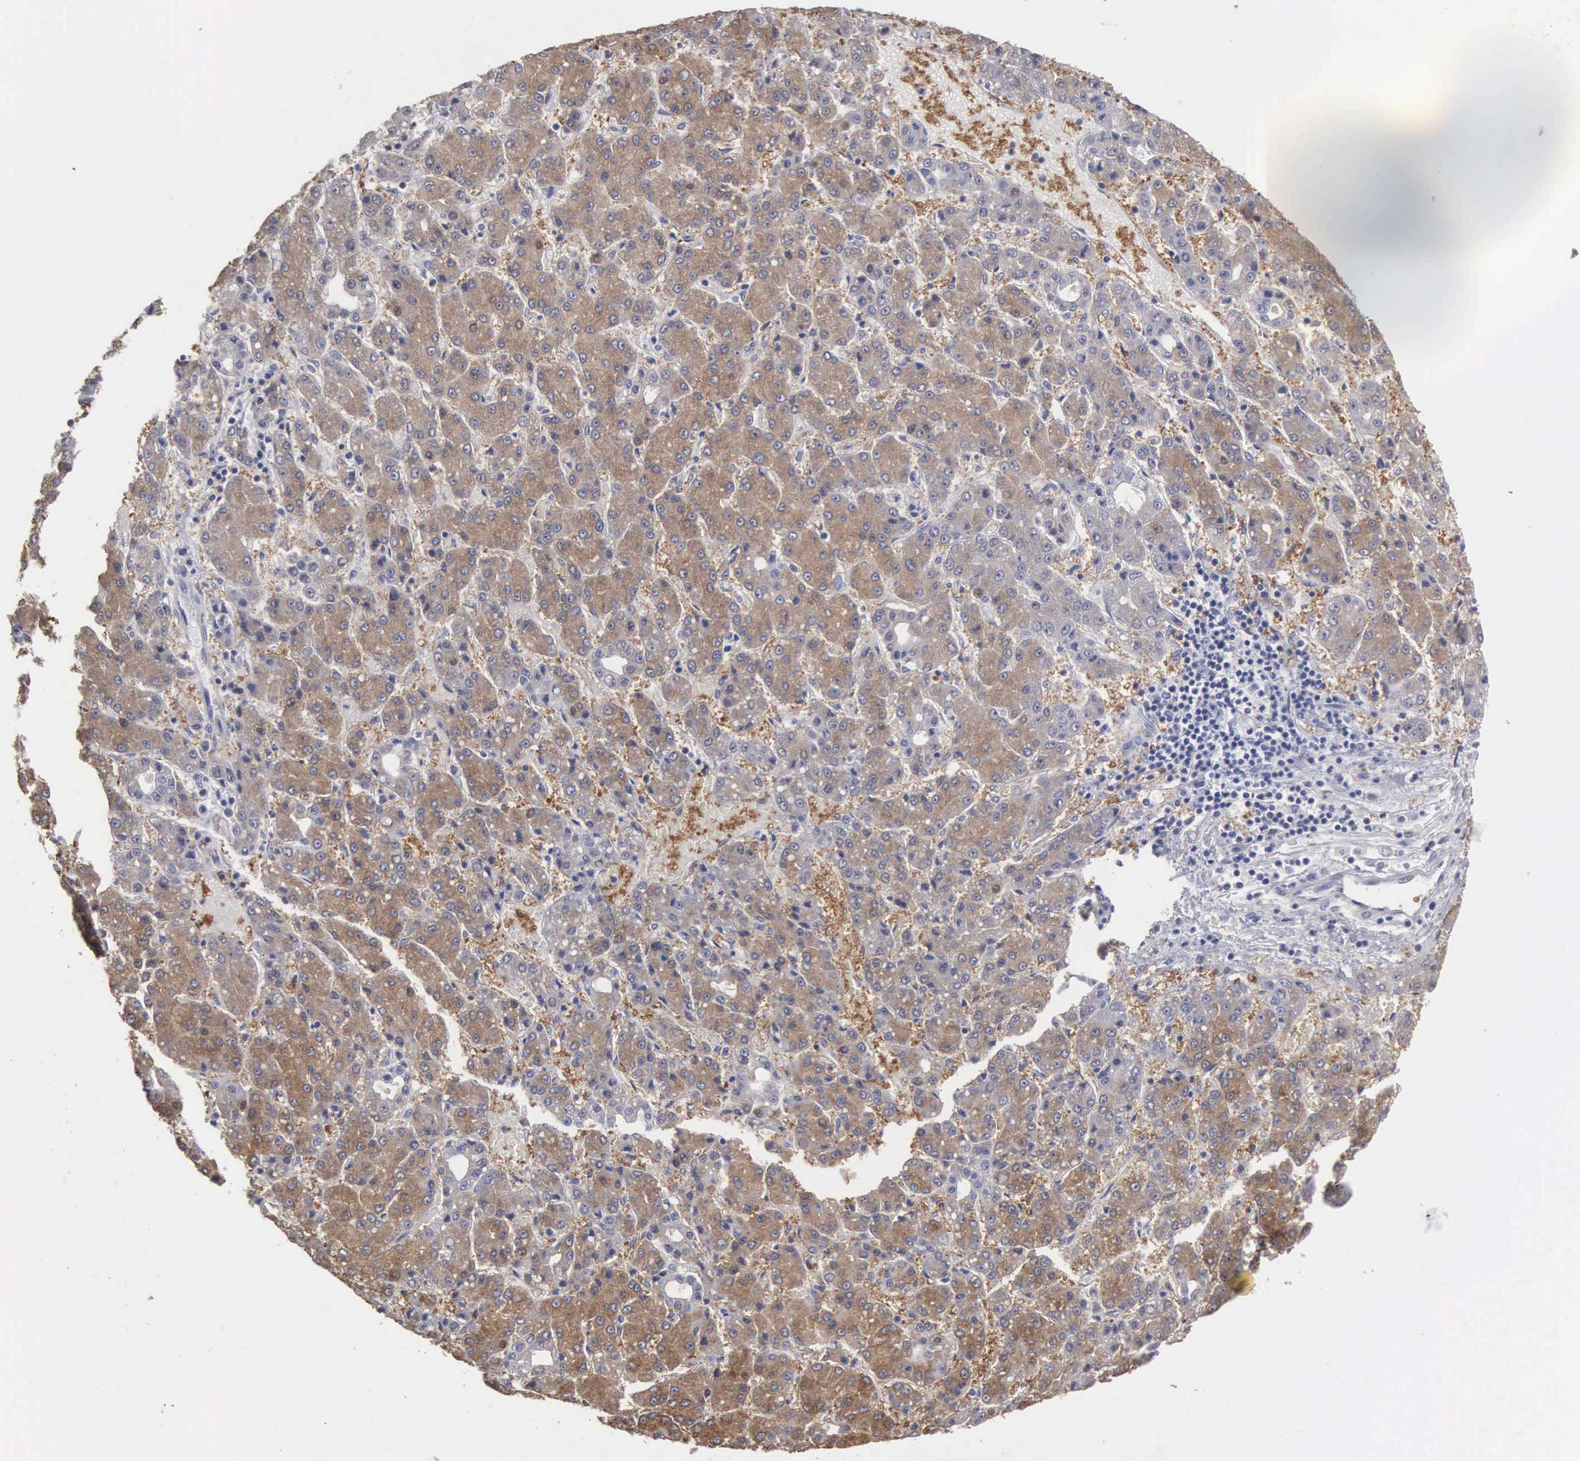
{"staining": {"intensity": "weak", "quantity": "25%-75%", "location": "cytoplasmic/membranous"}, "tissue": "liver cancer", "cell_type": "Tumor cells", "image_type": "cancer", "snomed": [{"axis": "morphology", "description": "Carcinoma, Hepatocellular, NOS"}, {"axis": "topography", "description": "Liver"}], "caption": "A histopathology image of liver cancer (hepatocellular carcinoma) stained for a protein displays weak cytoplasmic/membranous brown staining in tumor cells.", "gene": "UPB1", "patient": {"sex": "male", "age": 69}}